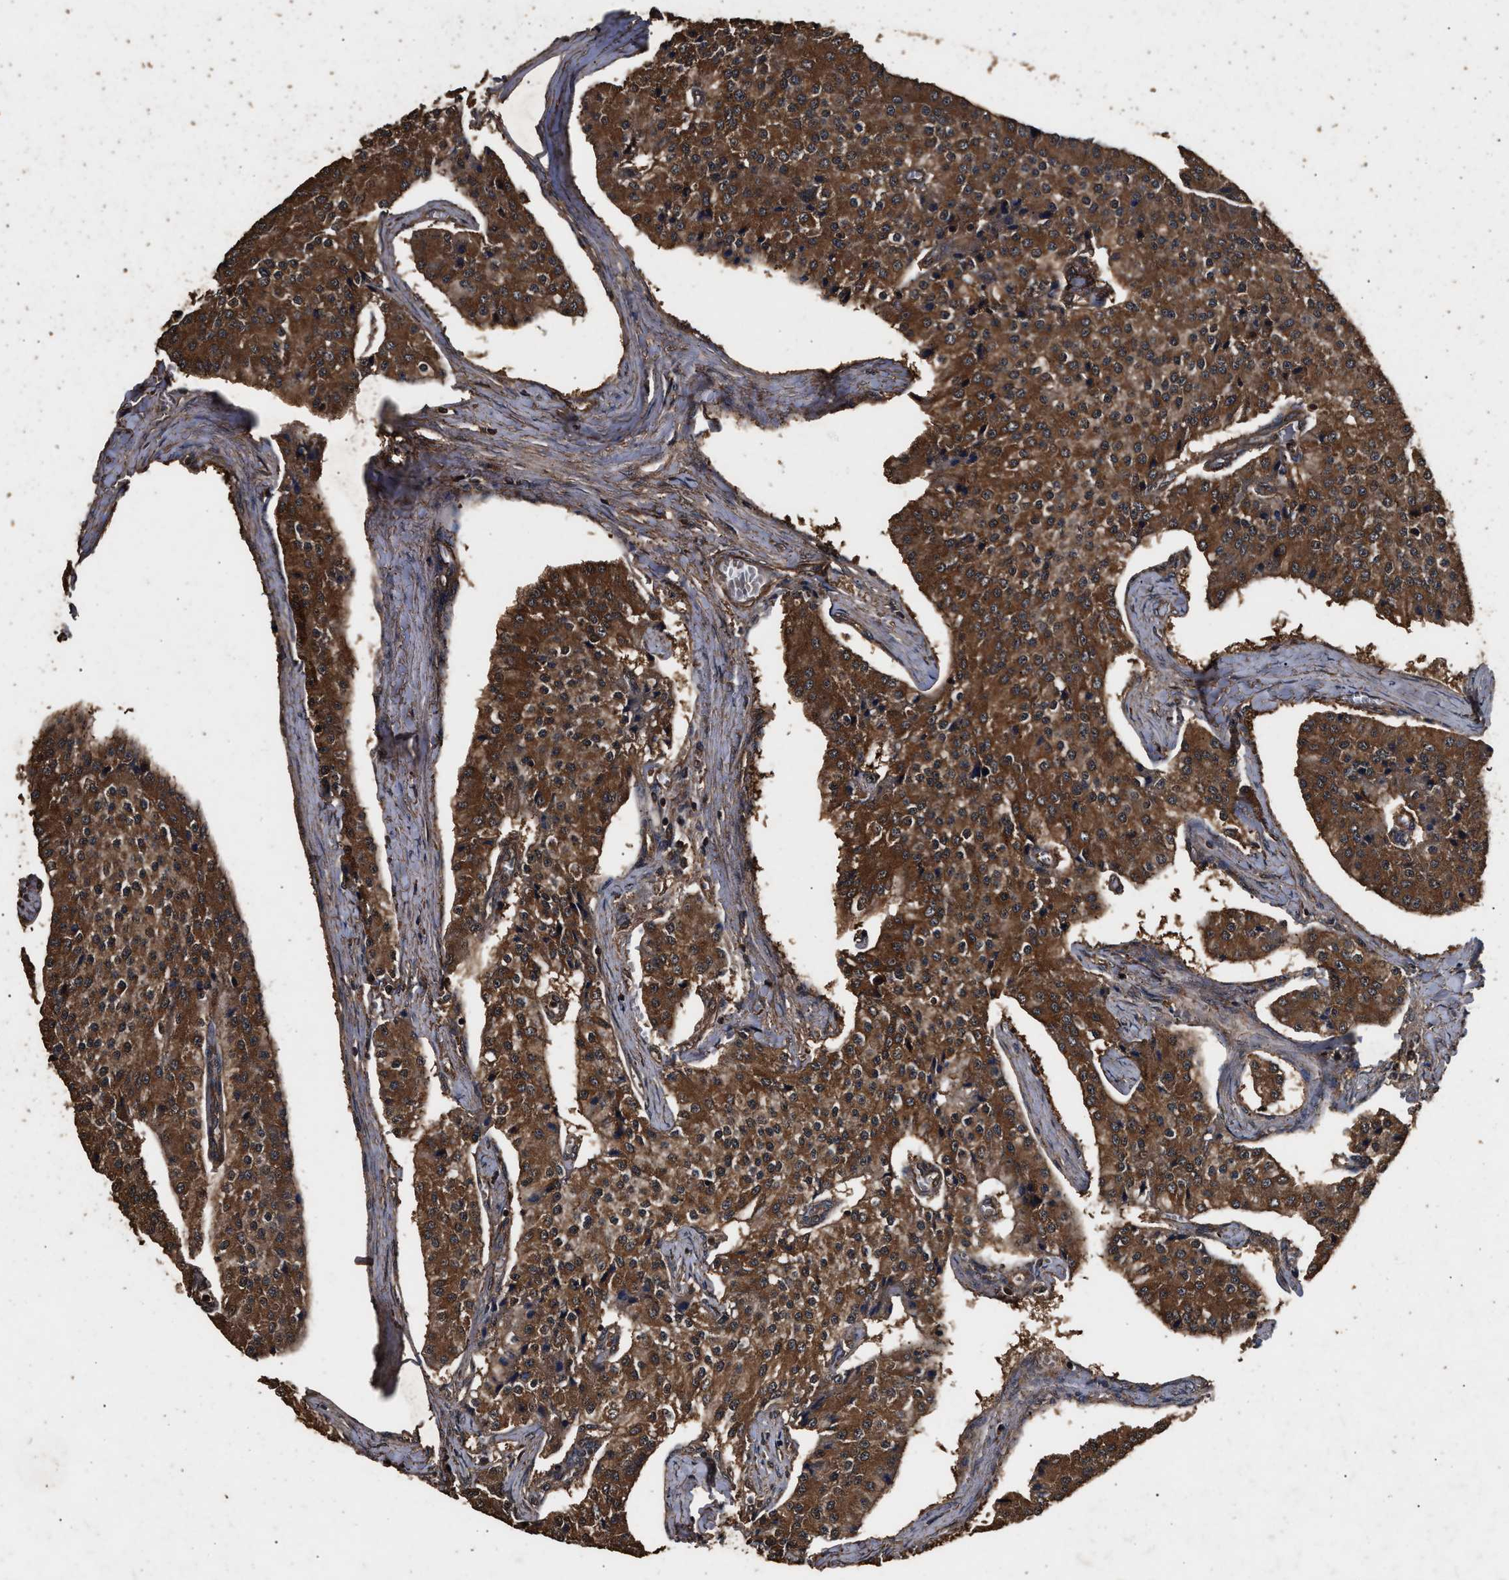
{"staining": {"intensity": "strong", "quantity": ">75%", "location": "cytoplasmic/membranous"}, "tissue": "carcinoid", "cell_type": "Tumor cells", "image_type": "cancer", "snomed": [{"axis": "morphology", "description": "Carcinoid, malignant, NOS"}, {"axis": "topography", "description": "Colon"}], "caption": "Carcinoid (malignant) stained with a protein marker exhibits strong staining in tumor cells.", "gene": "KYAT1", "patient": {"sex": "female", "age": 52}}